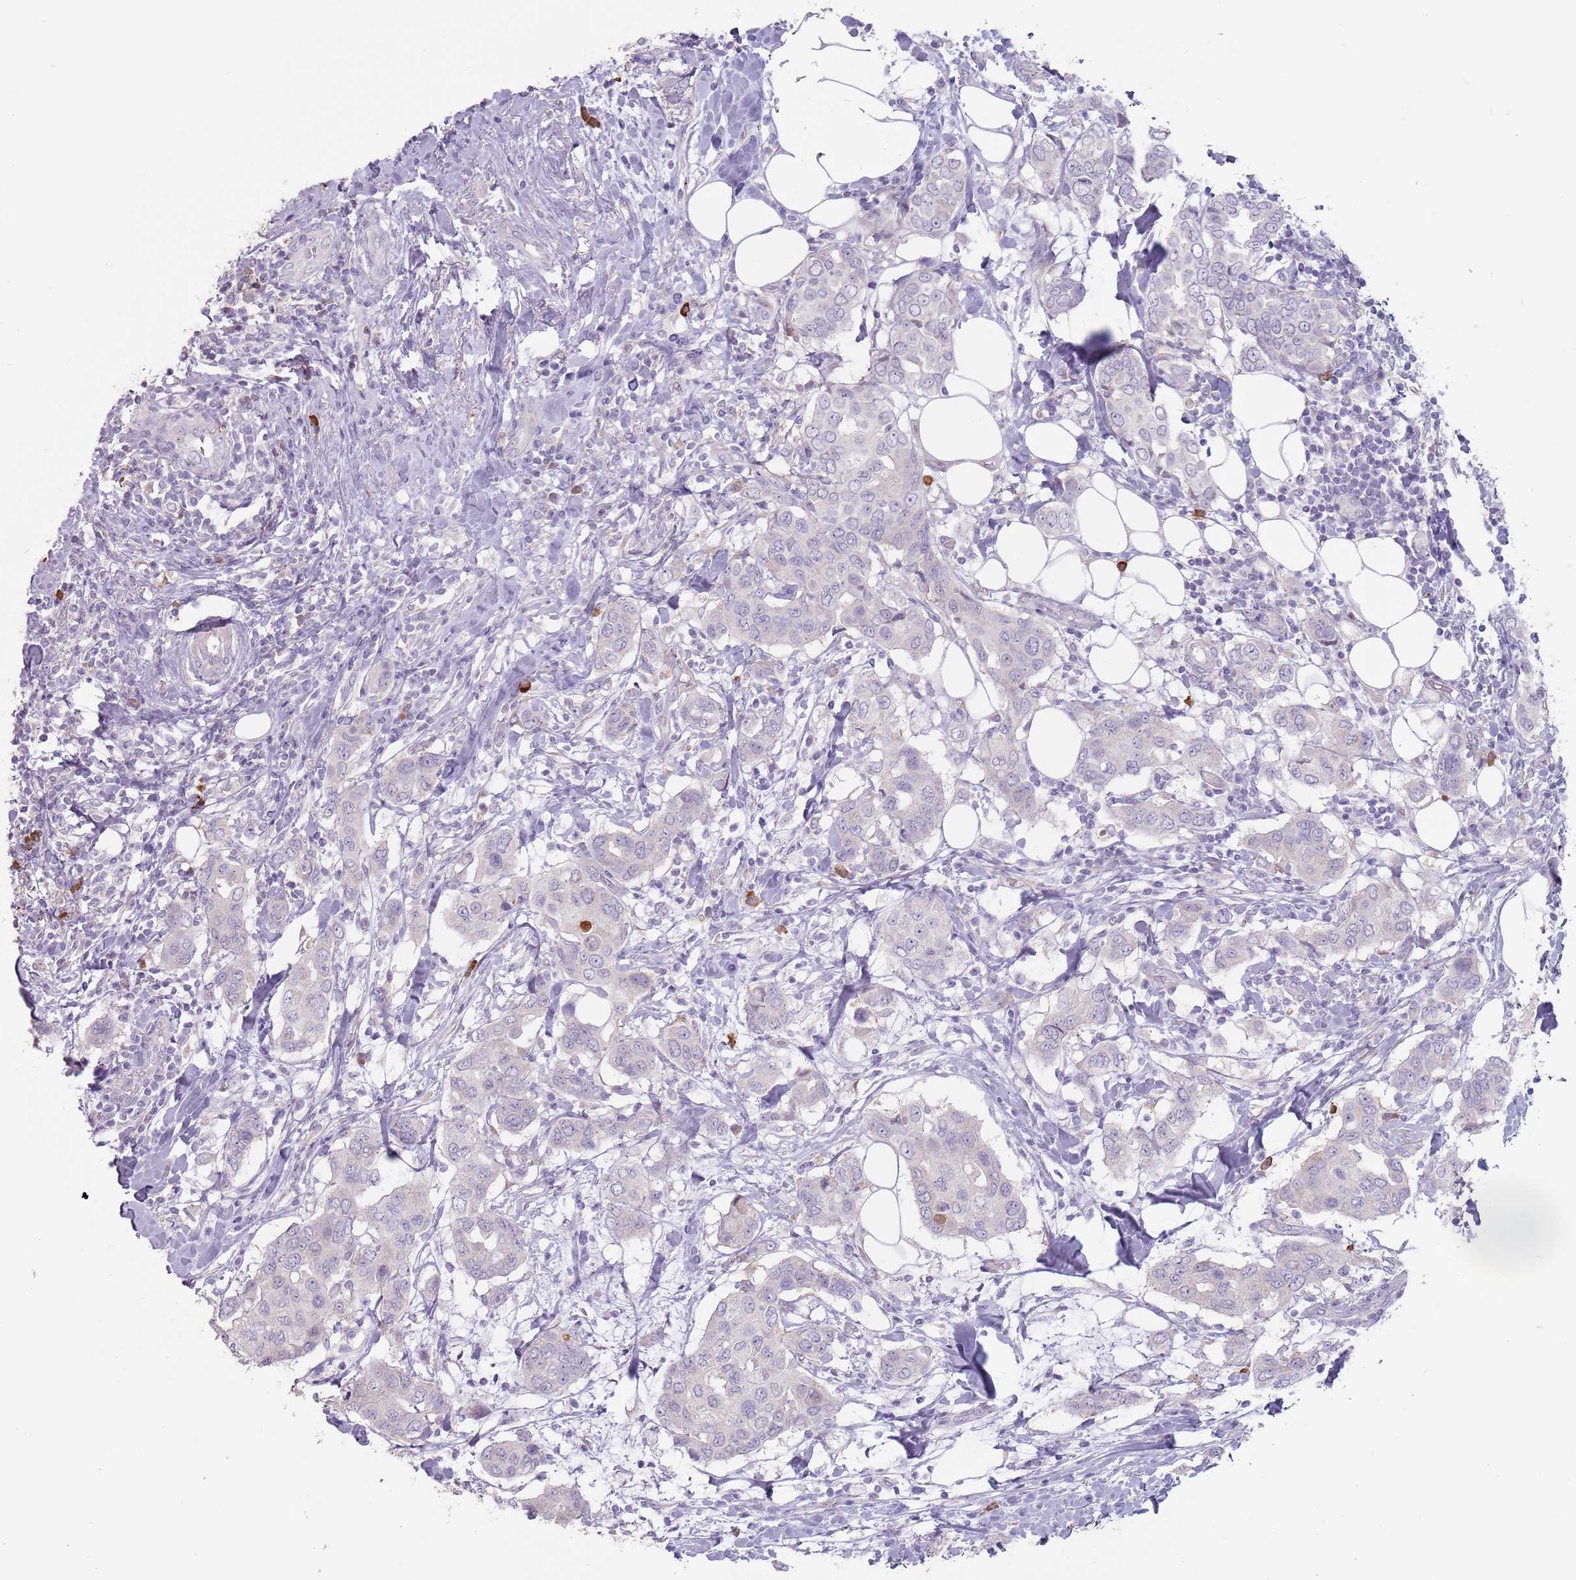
{"staining": {"intensity": "negative", "quantity": "none", "location": "none"}, "tissue": "breast cancer", "cell_type": "Tumor cells", "image_type": "cancer", "snomed": [{"axis": "morphology", "description": "Lobular carcinoma"}, {"axis": "topography", "description": "Breast"}], "caption": "This is an immunohistochemistry histopathology image of human breast lobular carcinoma. There is no positivity in tumor cells.", "gene": "DXO", "patient": {"sex": "female", "age": 51}}